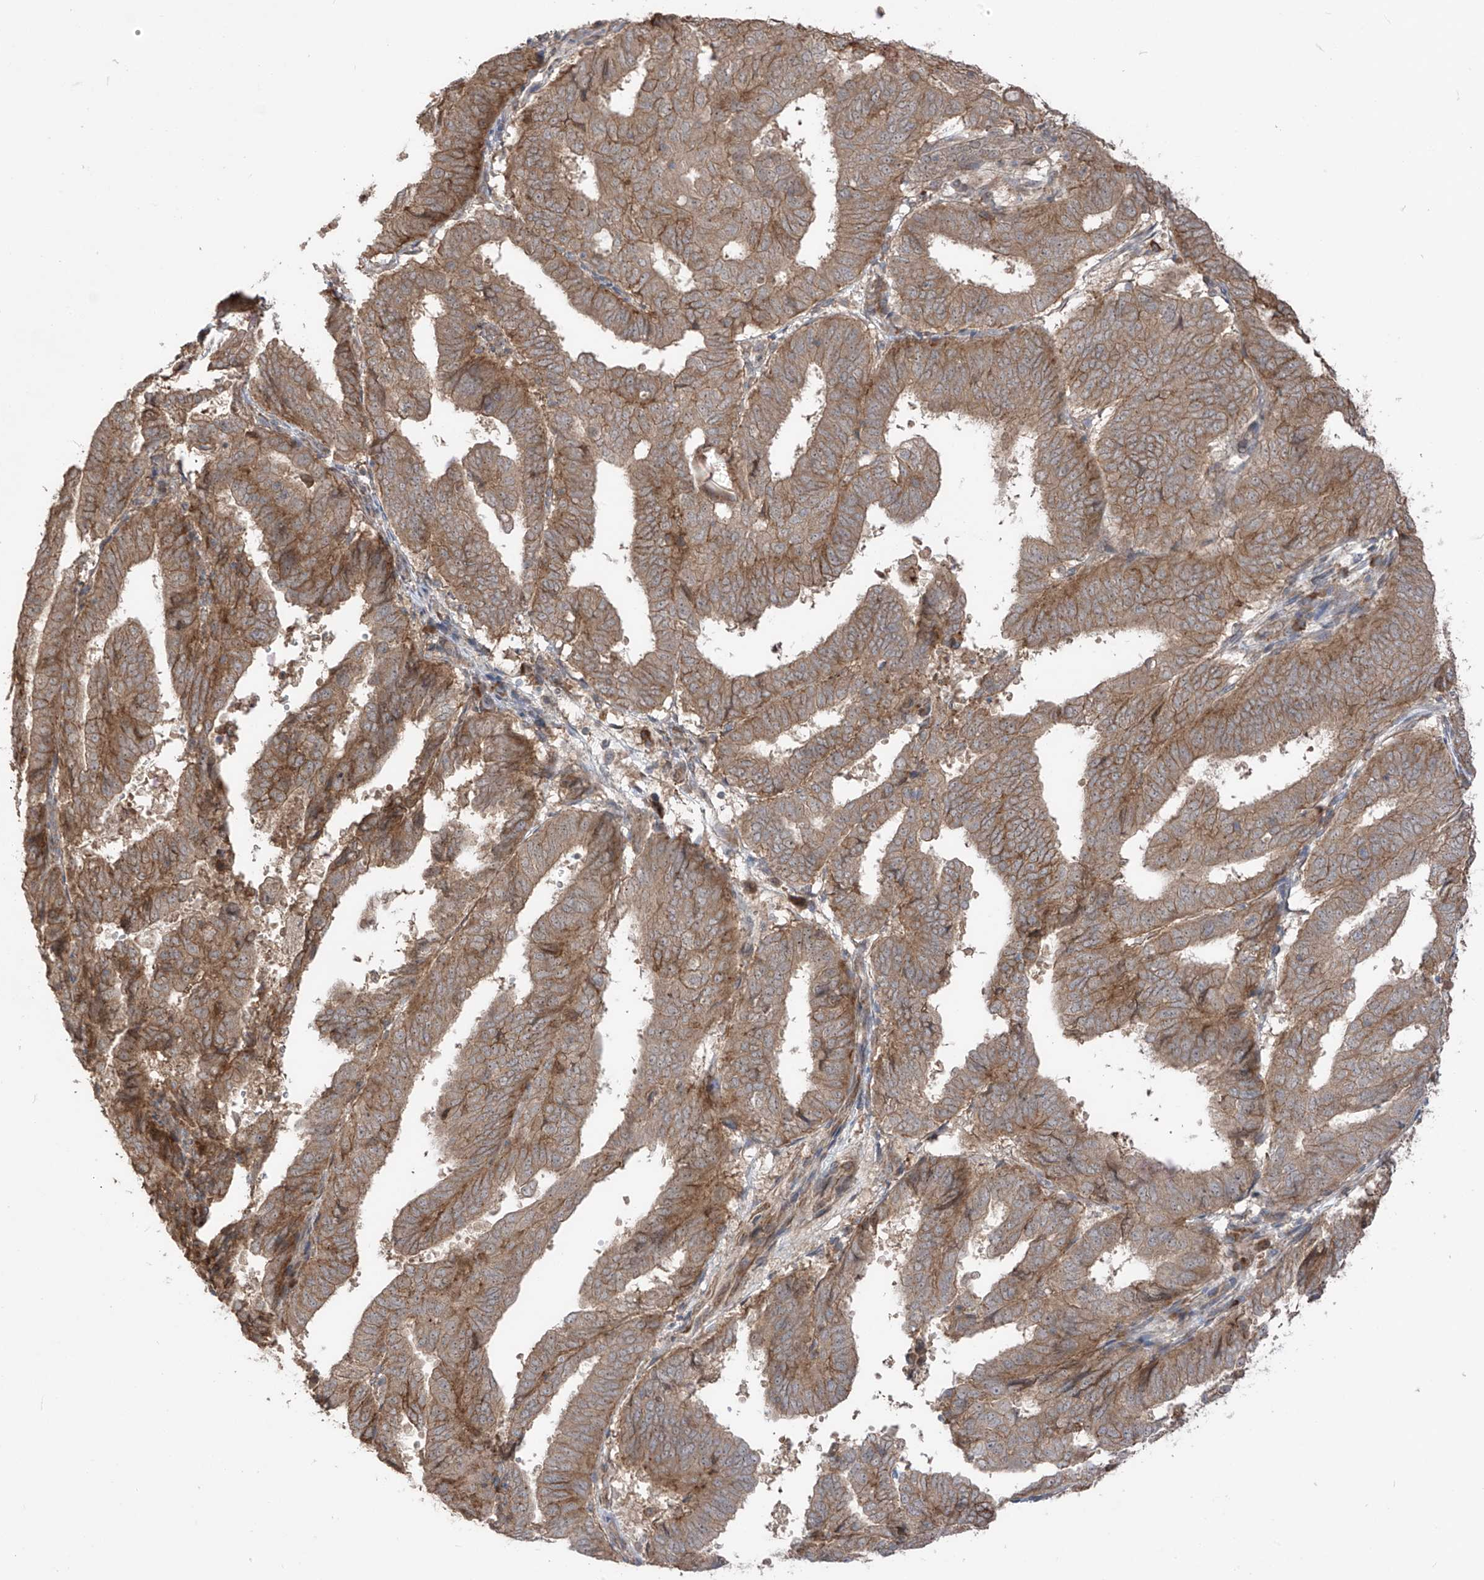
{"staining": {"intensity": "moderate", "quantity": ">75%", "location": "cytoplasmic/membranous"}, "tissue": "endometrial cancer", "cell_type": "Tumor cells", "image_type": "cancer", "snomed": [{"axis": "morphology", "description": "Adenocarcinoma, NOS"}, {"axis": "topography", "description": "Uterus"}], "caption": "Adenocarcinoma (endometrial) stained with a protein marker demonstrates moderate staining in tumor cells.", "gene": "LRRC74A", "patient": {"sex": "female", "age": 77}}